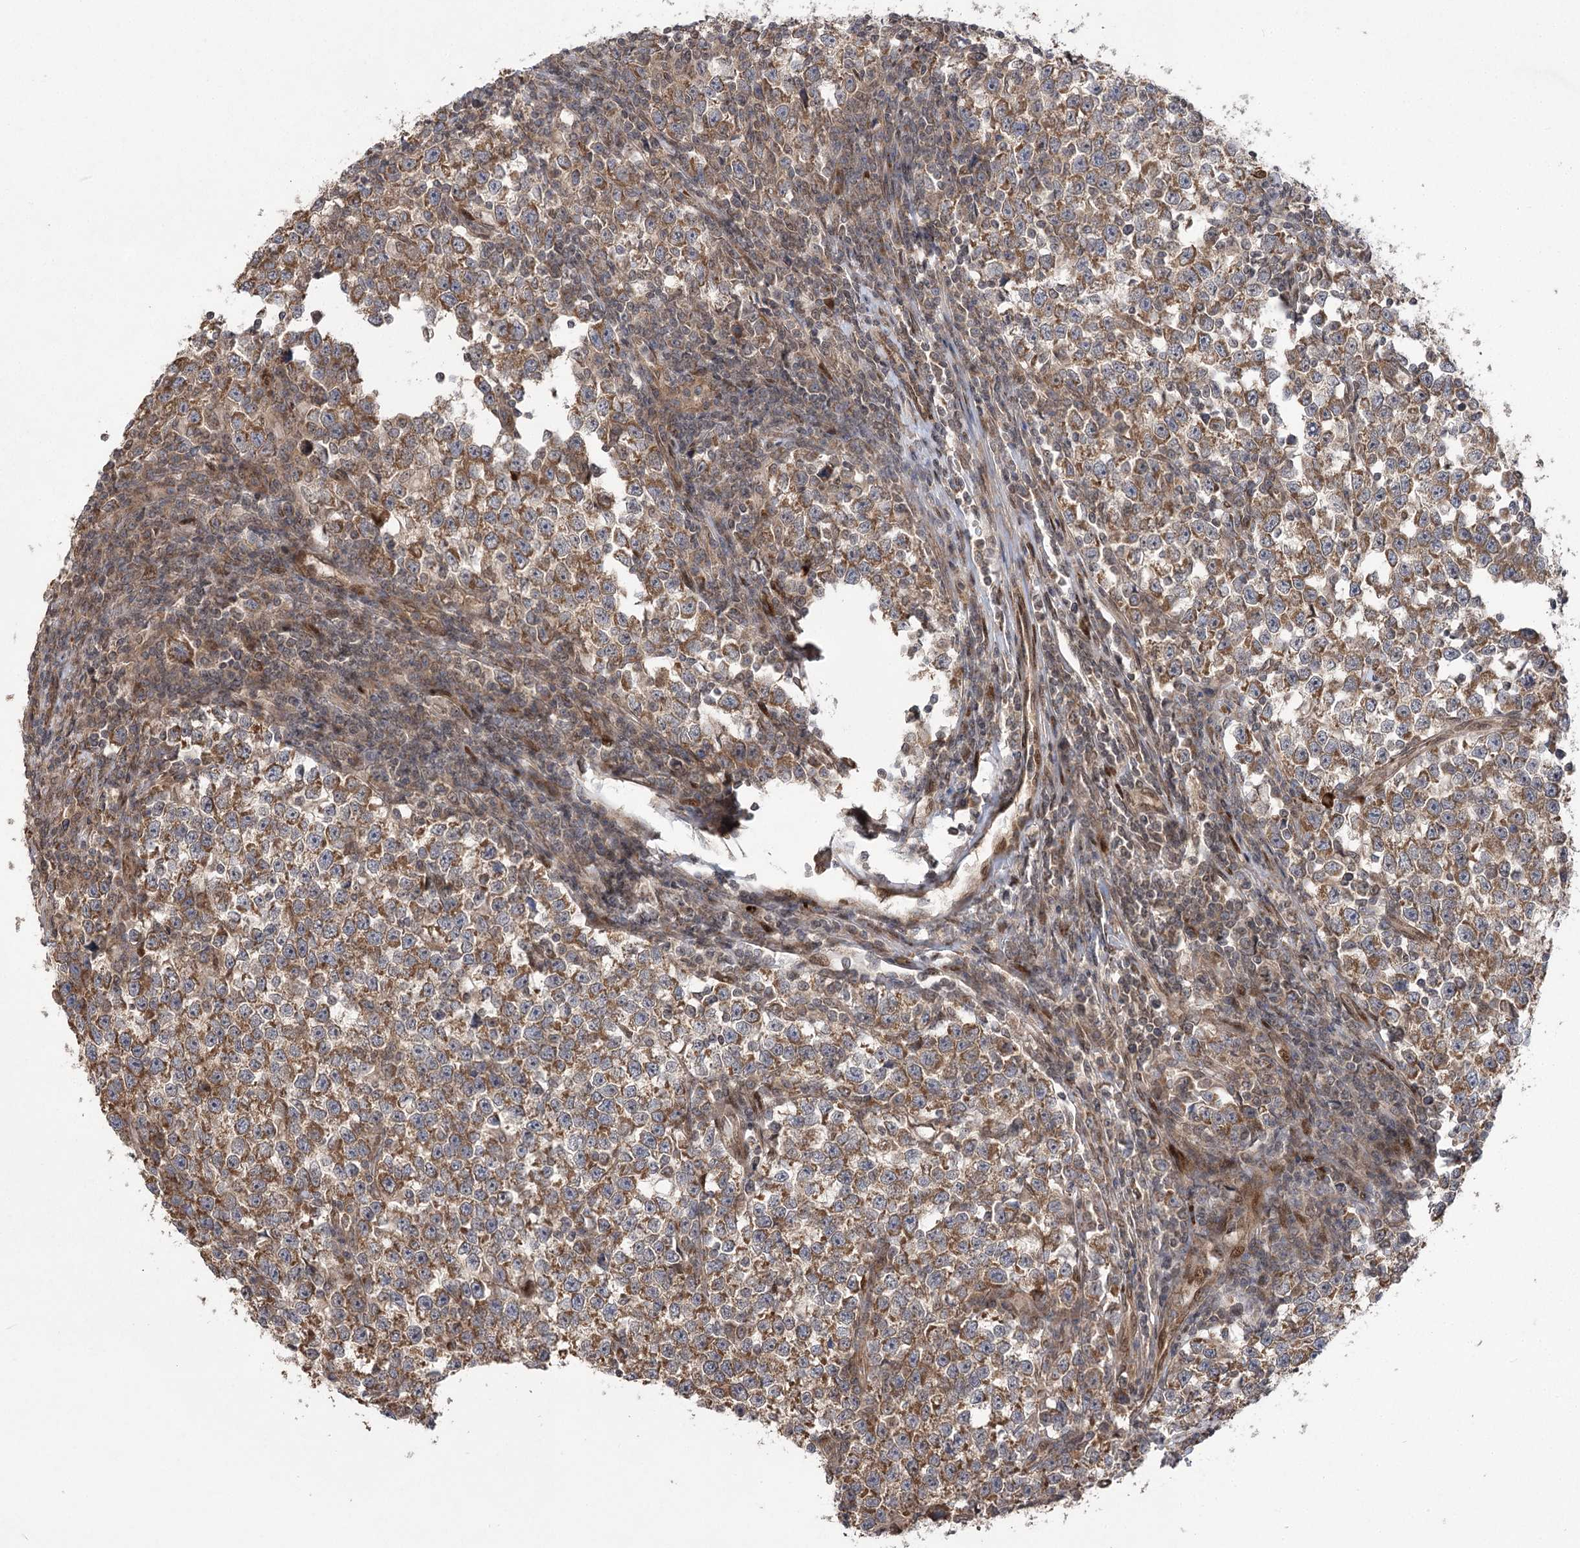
{"staining": {"intensity": "moderate", "quantity": ">75%", "location": "cytoplasmic/membranous"}, "tissue": "testis cancer", "cell_type": "Tumor cells", "image_type": "cancer", "snomed": [{"axis": "morphology", "description": "Normal tissue, NOS"}, {"axis": "morphology", "description": "Seminoma, NOS"}, {"axis": "topography", "description": "Testis"}], "caption": "Testis cancer tissue shows moderate cytoplasmic/membranous staining in approximately >75% of tumor cells, visualized by immunohistochemistry.", "gene": "TENM2", "patient": {"sex": "male", "age": 43}}